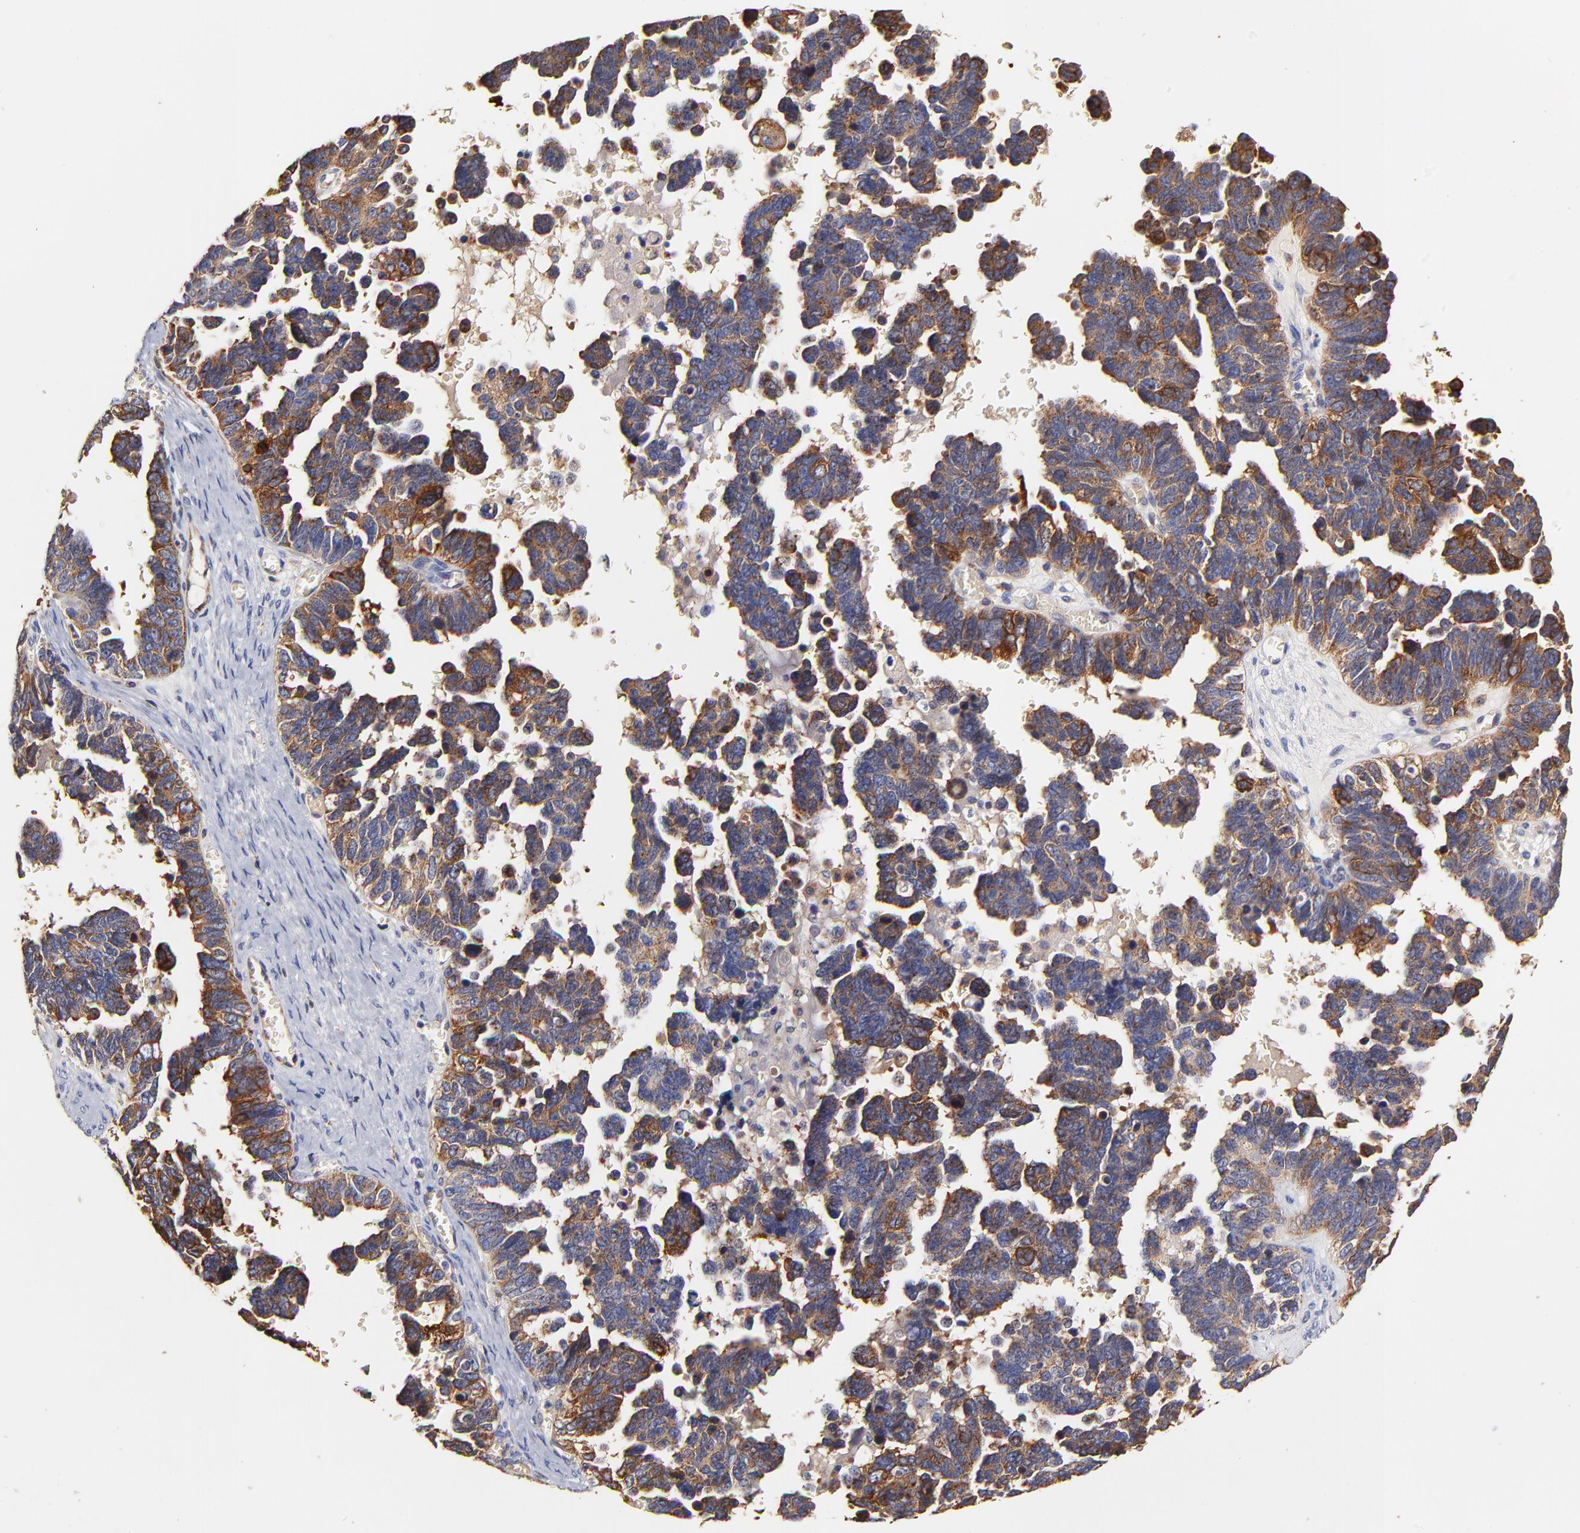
{"staining": {"intensity": "moderate", "quantity": ">75%", "location": "cytoplasmic/membranous"}, "tissue": "ovarian cancer", "cell_type": "Tumor cells", "image_type": "cancer", "snomed": [{"axis": "morphology", "description": "Cystadenocarcinoma, serous, NOS"}, {"axis": "topography", "description": "Ovary"}], "caption": "Ovarian serous cystadenocarcinoma stained for a protein (brown) shows moderate cytoplasmic/membranous positive positivity in approximately >75% of tumor cells.", "gene": "CD2AP", "patient": {"sex": "female", "age": 69}}